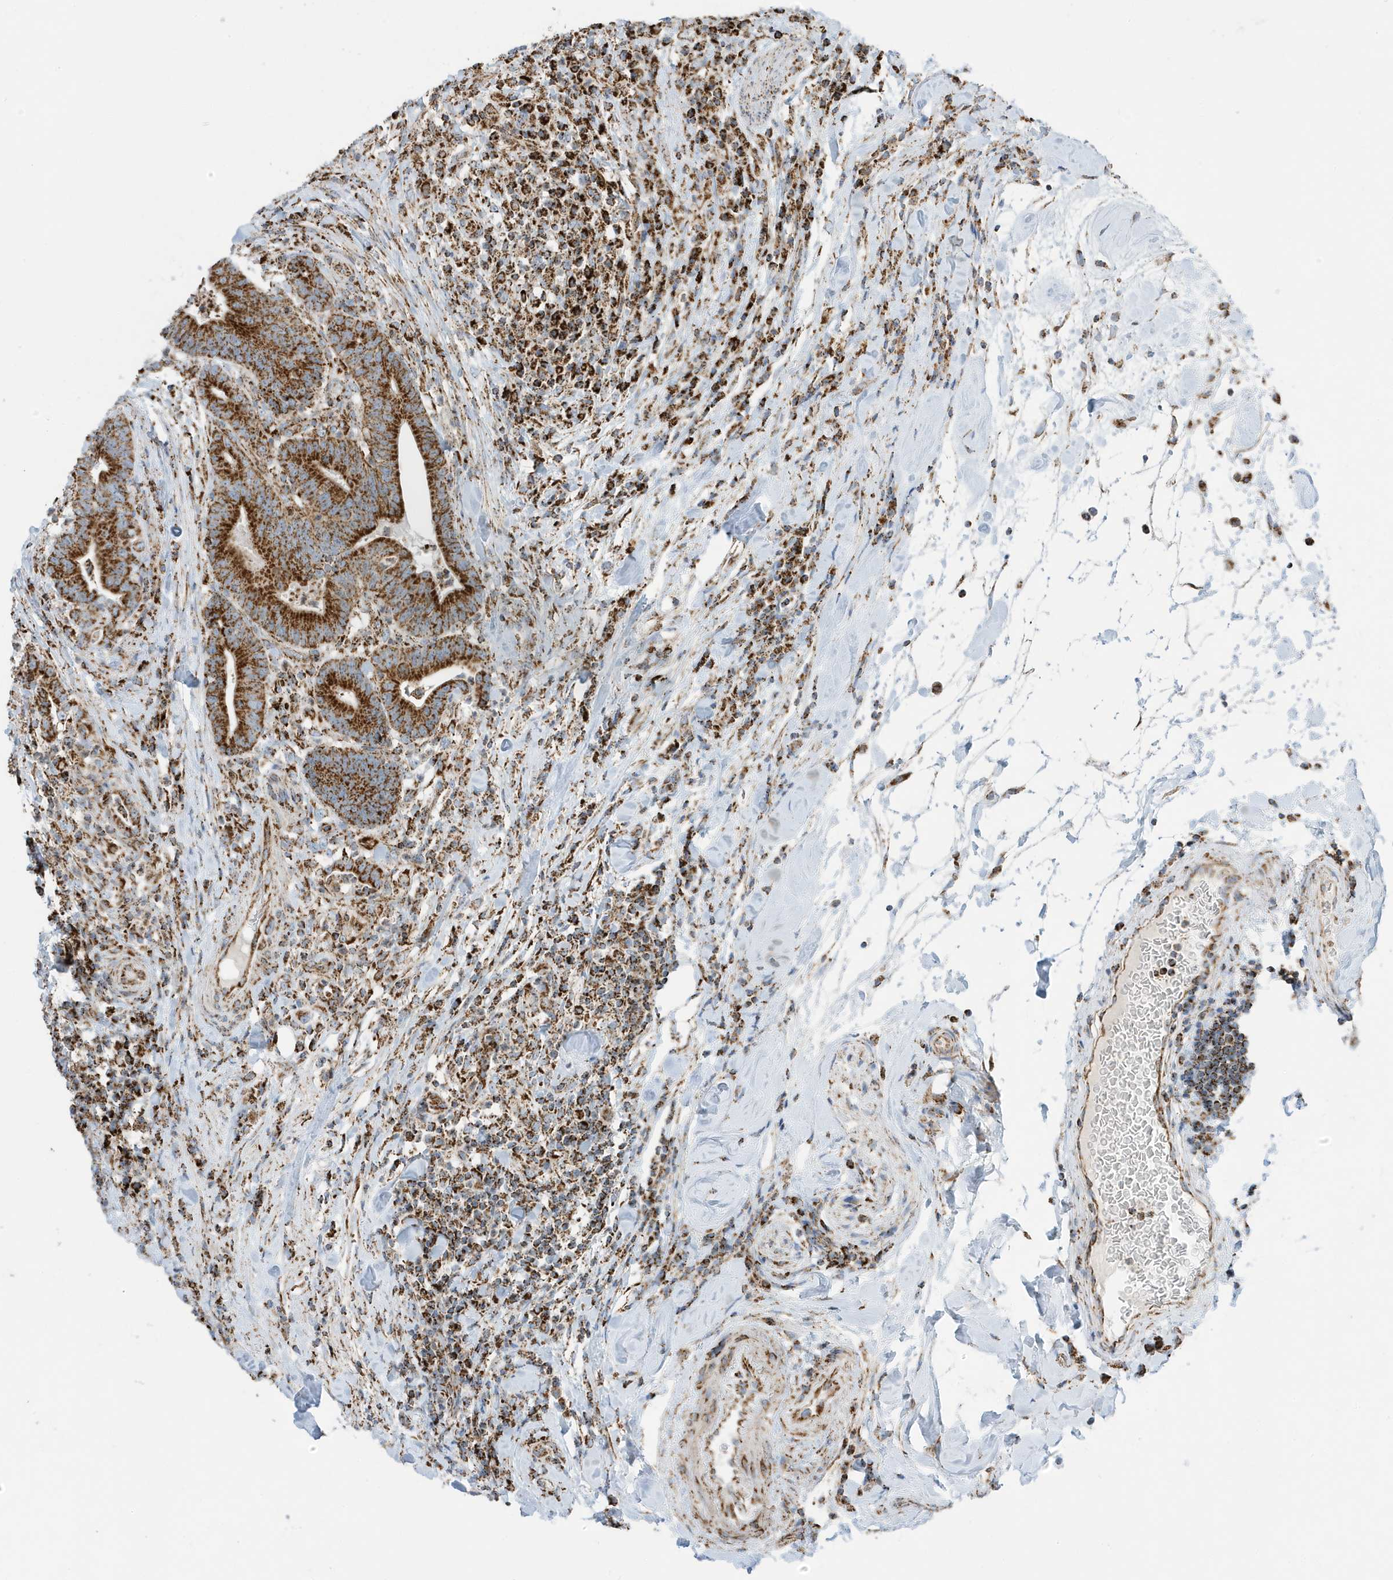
{"staining": {"intensity": "strong", "quantity": ">75%", "location": "cytoplasmic/membranous"}, "tissue": "colorectal cancer", "cell_type": "Tumor cells", "image_type": "cancer", "snomed": [{"axis": "morphology", "description": "Adenocarcinoma, NOS"}, {"axis": "topography", "description": "Colon"}], "caption": "Human colorectal cancer stained with a brown dye exhibits strong cytoplasmic/membranous positive positivity in approximately >75% of tumor cells.", "gene": "ATP5ME", "patient": {"sex": "female", "age": 66}}